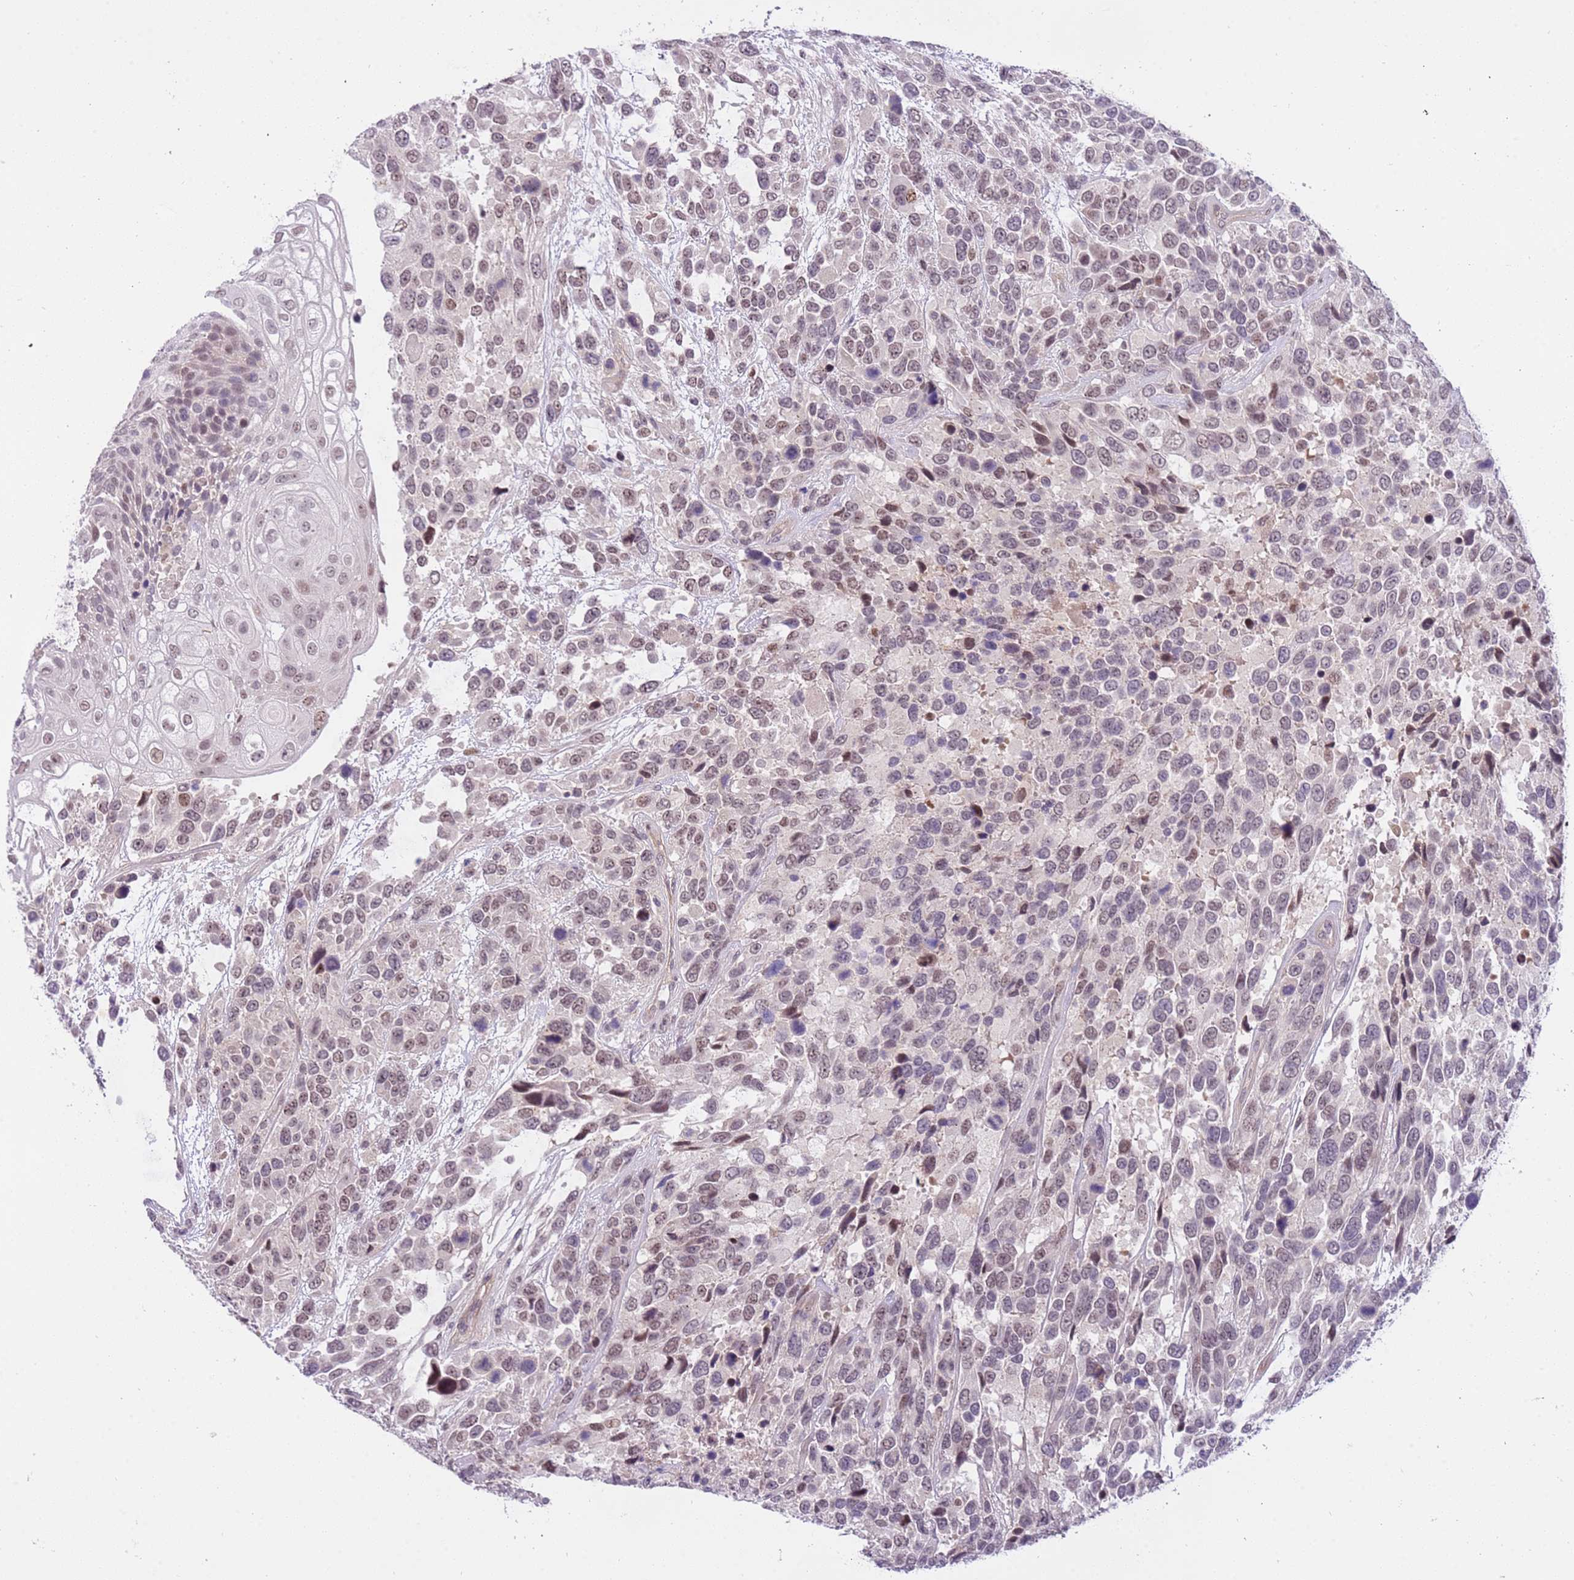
{"staining": {"intensity": "weak", "quantity": "25%-75%", "location": "nuclear"}, "tissue": "urothelial cancer", "cell_type": "Tumor cells", "image_type": "cancer", "snomed": [{"axis": "morphology", "description": "Urothelial carcinoma, High grade"}, {"axis": "topography", "description": "Urinary bladder"}], "caption": "IHC of urothelial cancer exhibits low levels of weak nuclear expression in approximately 25%-75% of tumor cells.", "gene": "MAGEF1", "patient": {"sex": "female", "age": 70}}